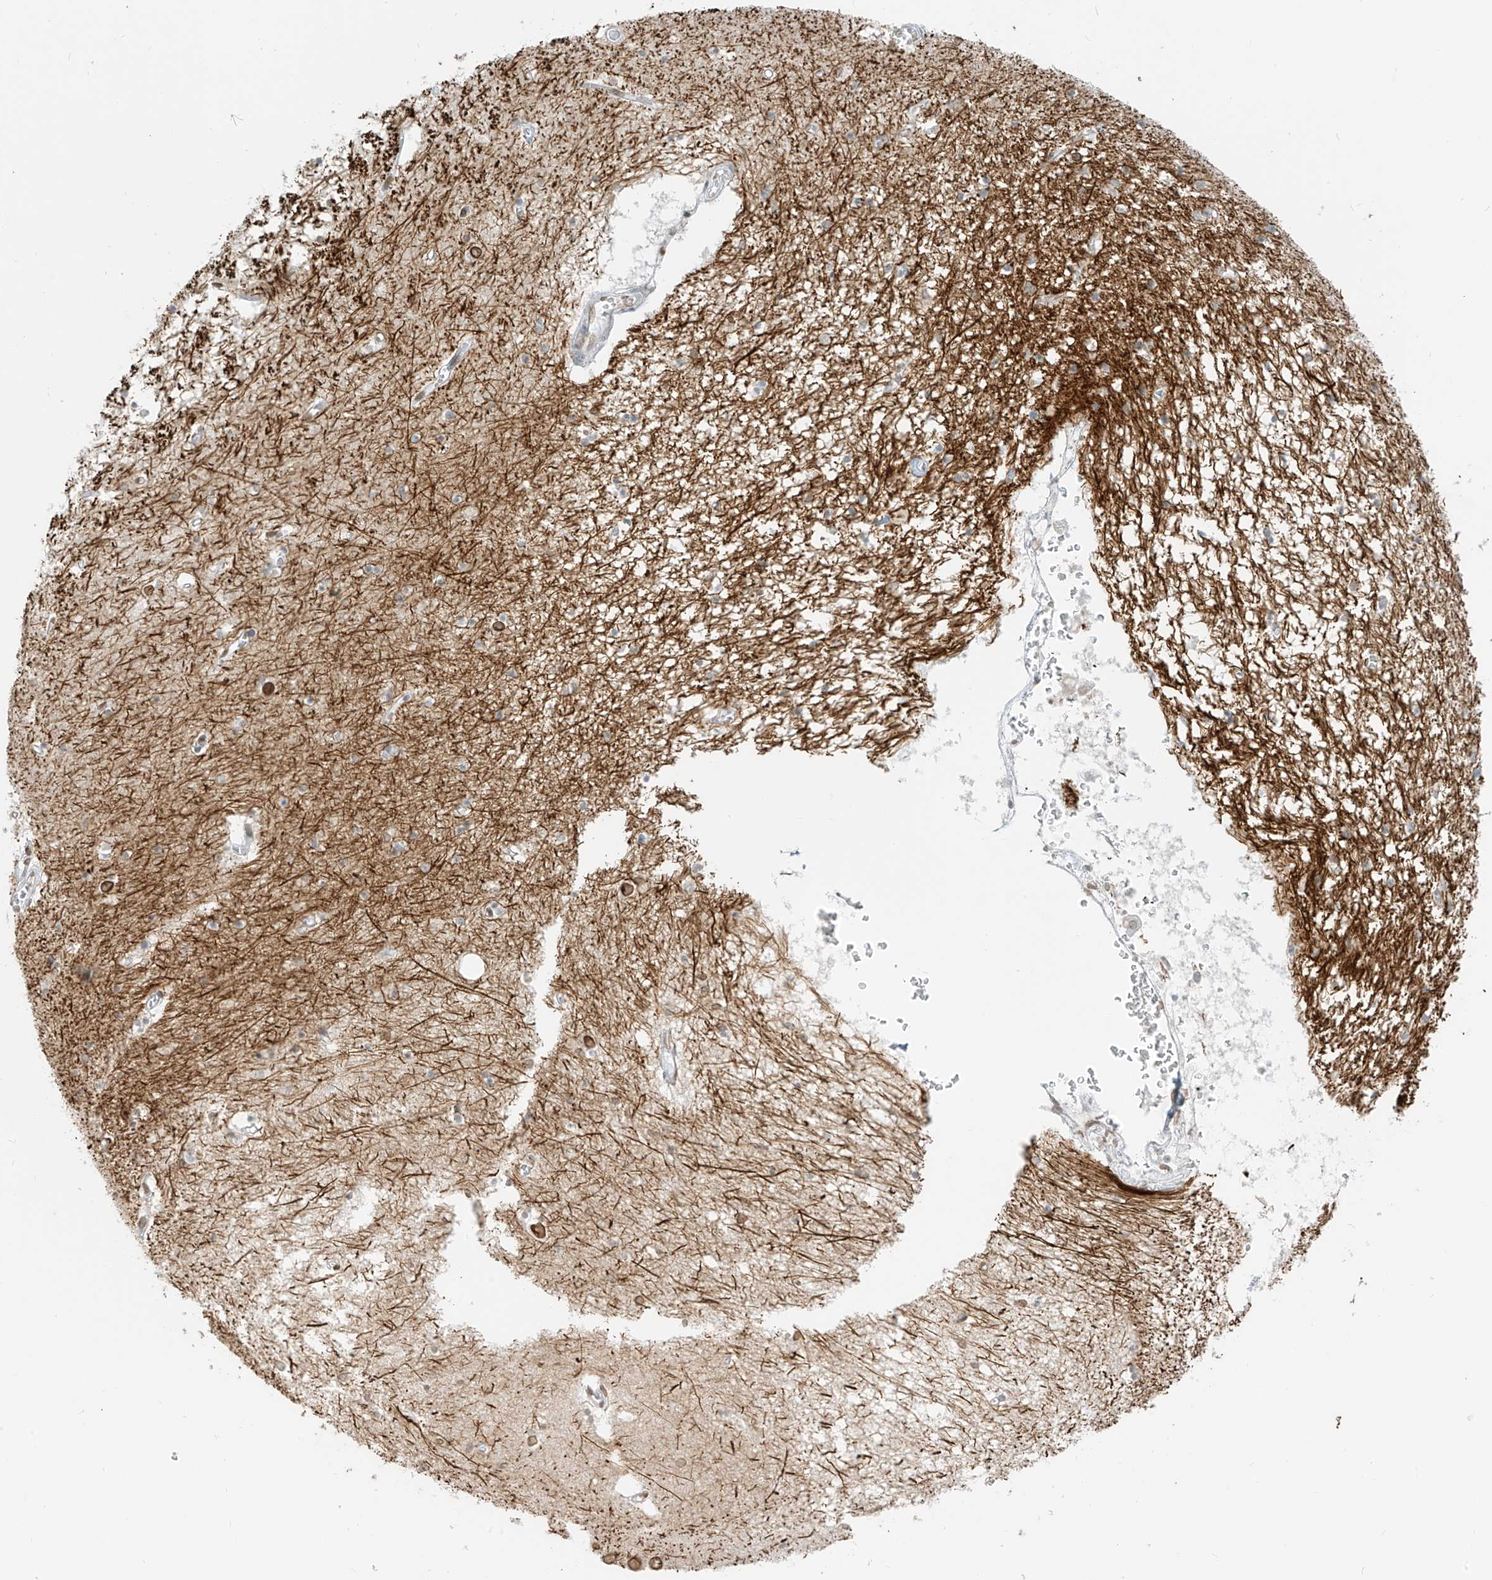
{"staining": {"intensity": "moderate", "quantity": "<25%", "location": "nuclear"}, "tissue": "hippocampus", "cell_type": "Glial cells", "image_type": "normal", "snomed": [{"axis": "morphology", "description": "Normal tissue, NOS"}, {"axis": "topography", "description": "Hippocampus"}], "caption": "The immunohistochemical stain highlights moderate nuclear staining in glial cells of normal hippocampus. The staining is performed using DAB (3,3'-diaminobenzidine) brown chromogen to label protein expression. The nuclei are counter-stained blue using hematoxylin.", "gene": "OSBPL7", "patient": {"sex": "male", "age": 70}}